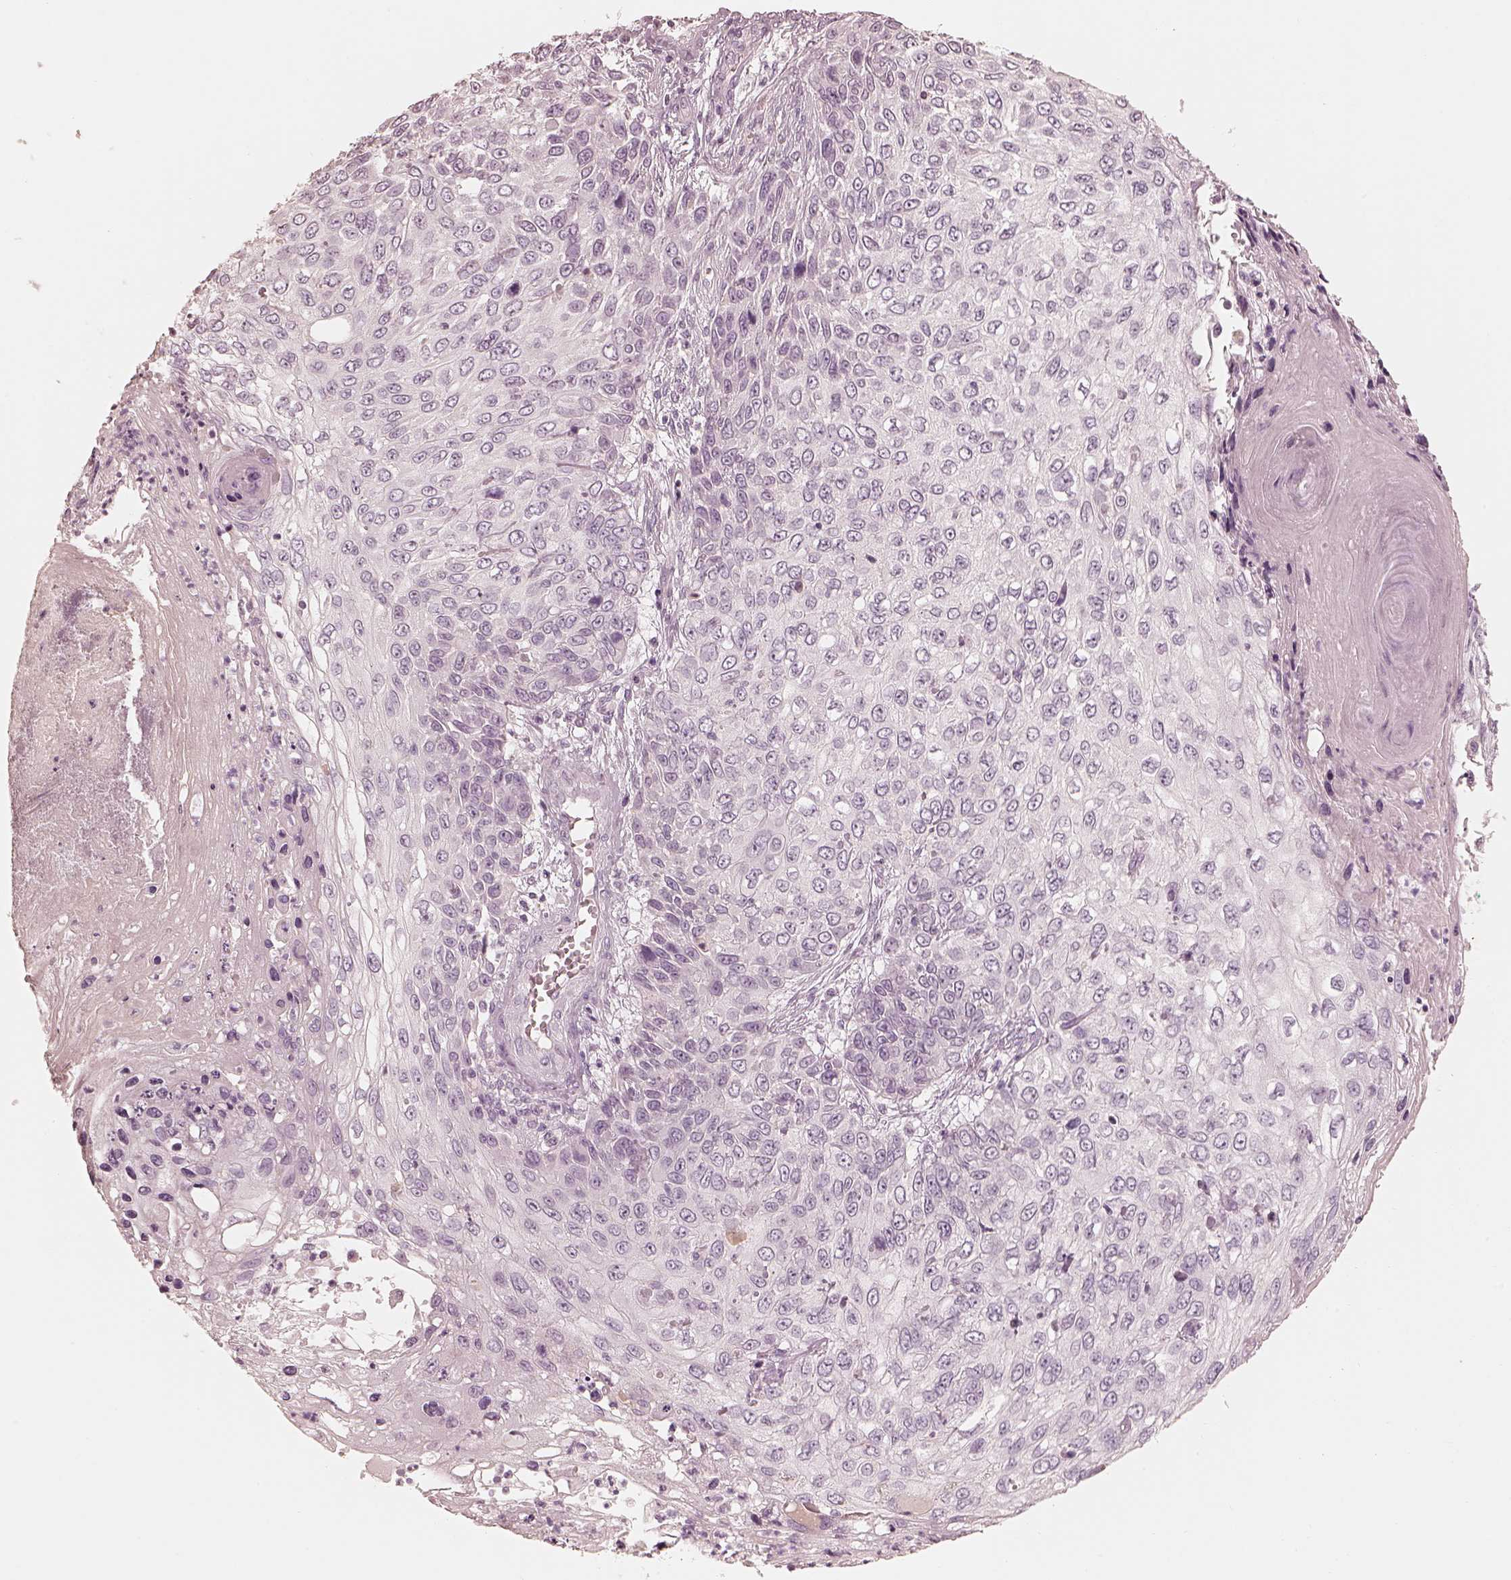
{"staining": {"intensity": "negative", "quantity": "none", "location": "none"}, "tissue": "skin cancer", "cell_type": "Tumor cells", "image_type": "cancer", "snomed": [{"axis": "morphology", "description": "Squamous cell carcinoma, NOS"}, {"axis": "topography", "description": "Skin"}], "caption": "Human skin cancer stained for a protein using immunohistochemistry reveals no staining in tumor cells.", "gene": "CALR3", "patient": {"sex": "male", "age": 92}}